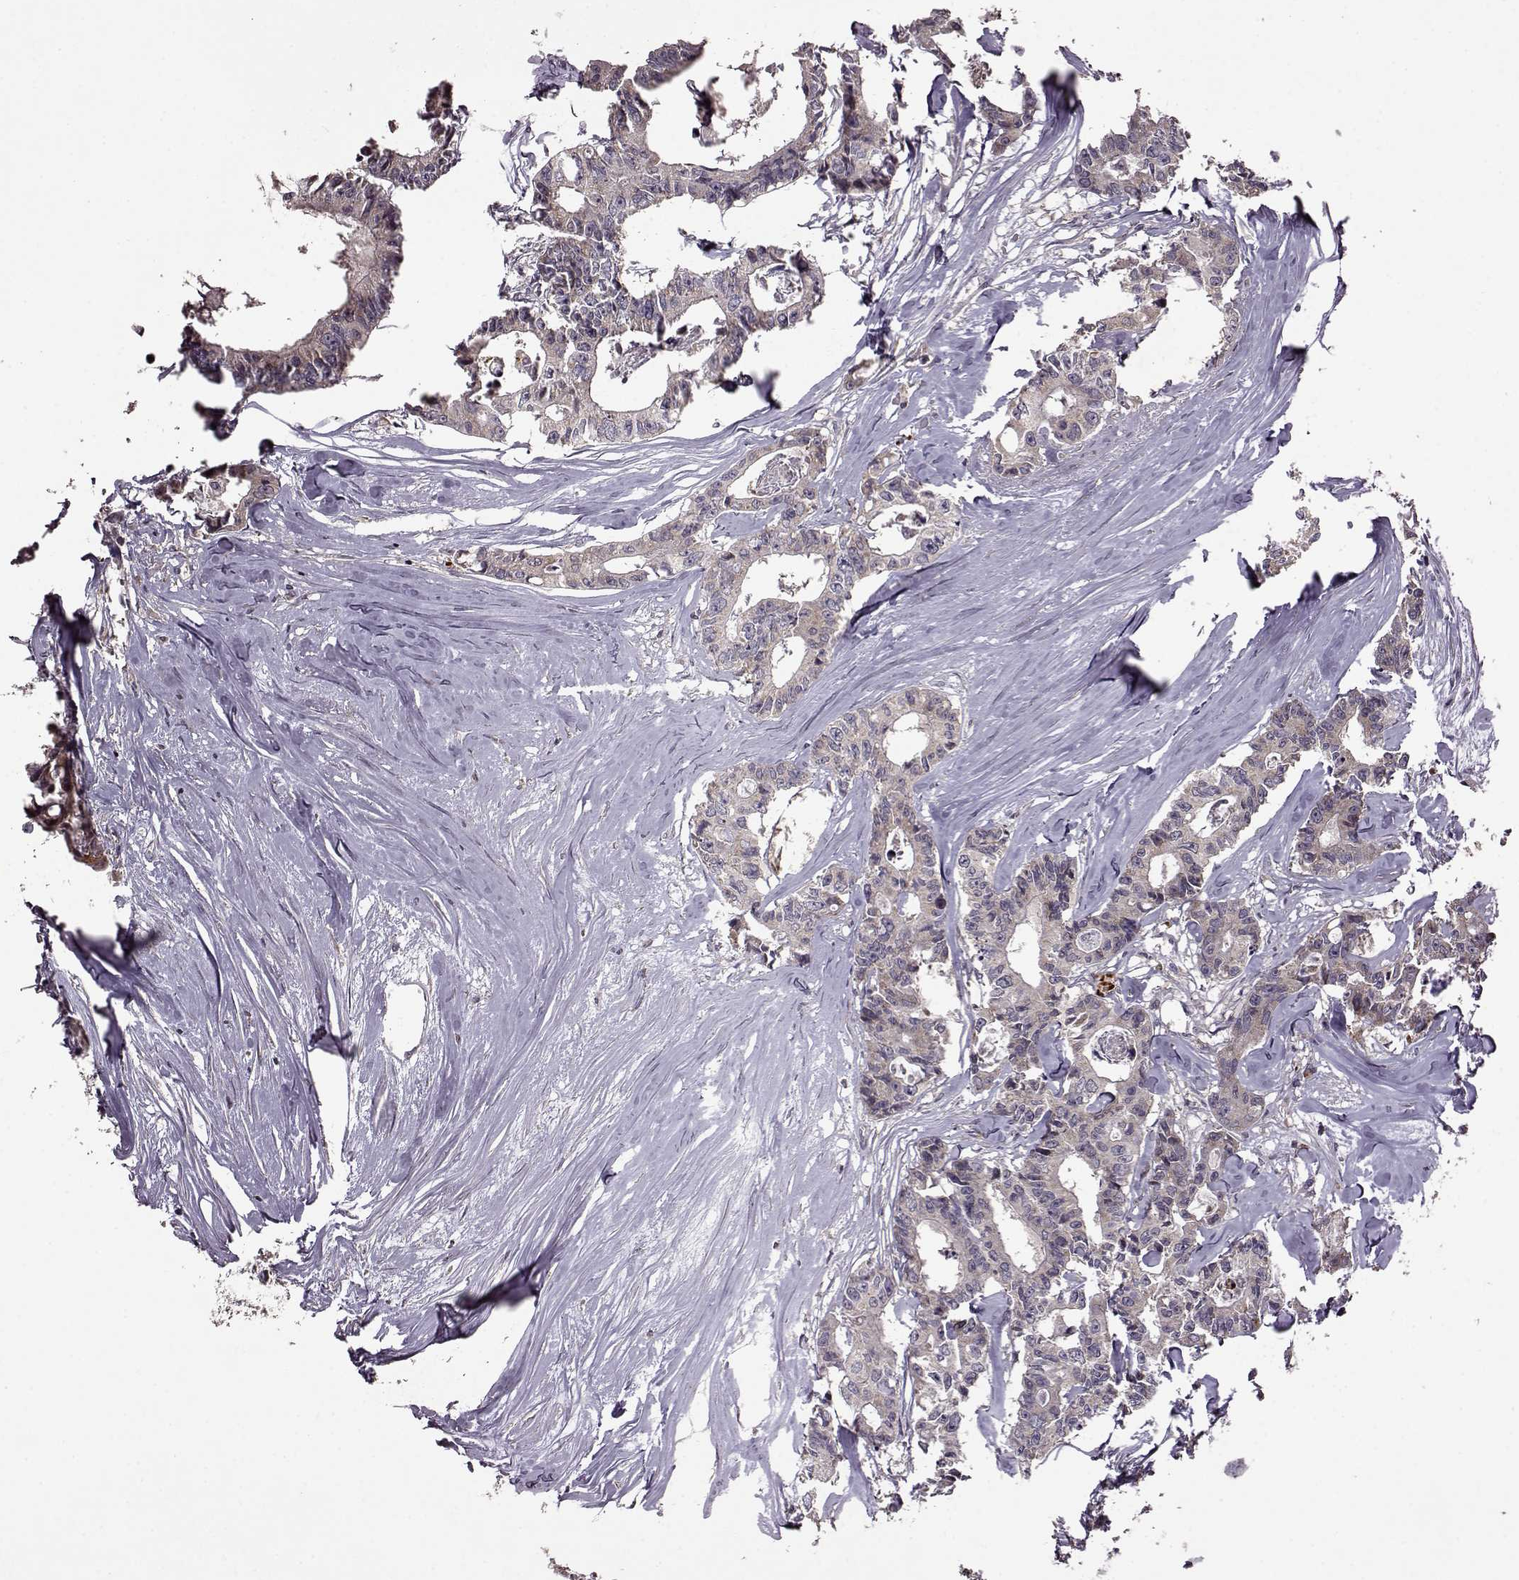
{"staining": {"intensity": "negative", "quantity": "none", "location": "none"}, "tissue": "colorectal cancer", "cell_type": "Tumor cells", "image_type": "cancer", "snomed": [{"axis": "morphology", "description": "Adenocarcinoma, NOS"}, {"axis": "topography", "description": "Rectum"}], "caption": "A photomicrograph of colorectal adenocarcinoma stained for a protein displays no brown staining in tumor cells.", "gene": "TRMU", "patient": {"sex": "male", "age": 57}}